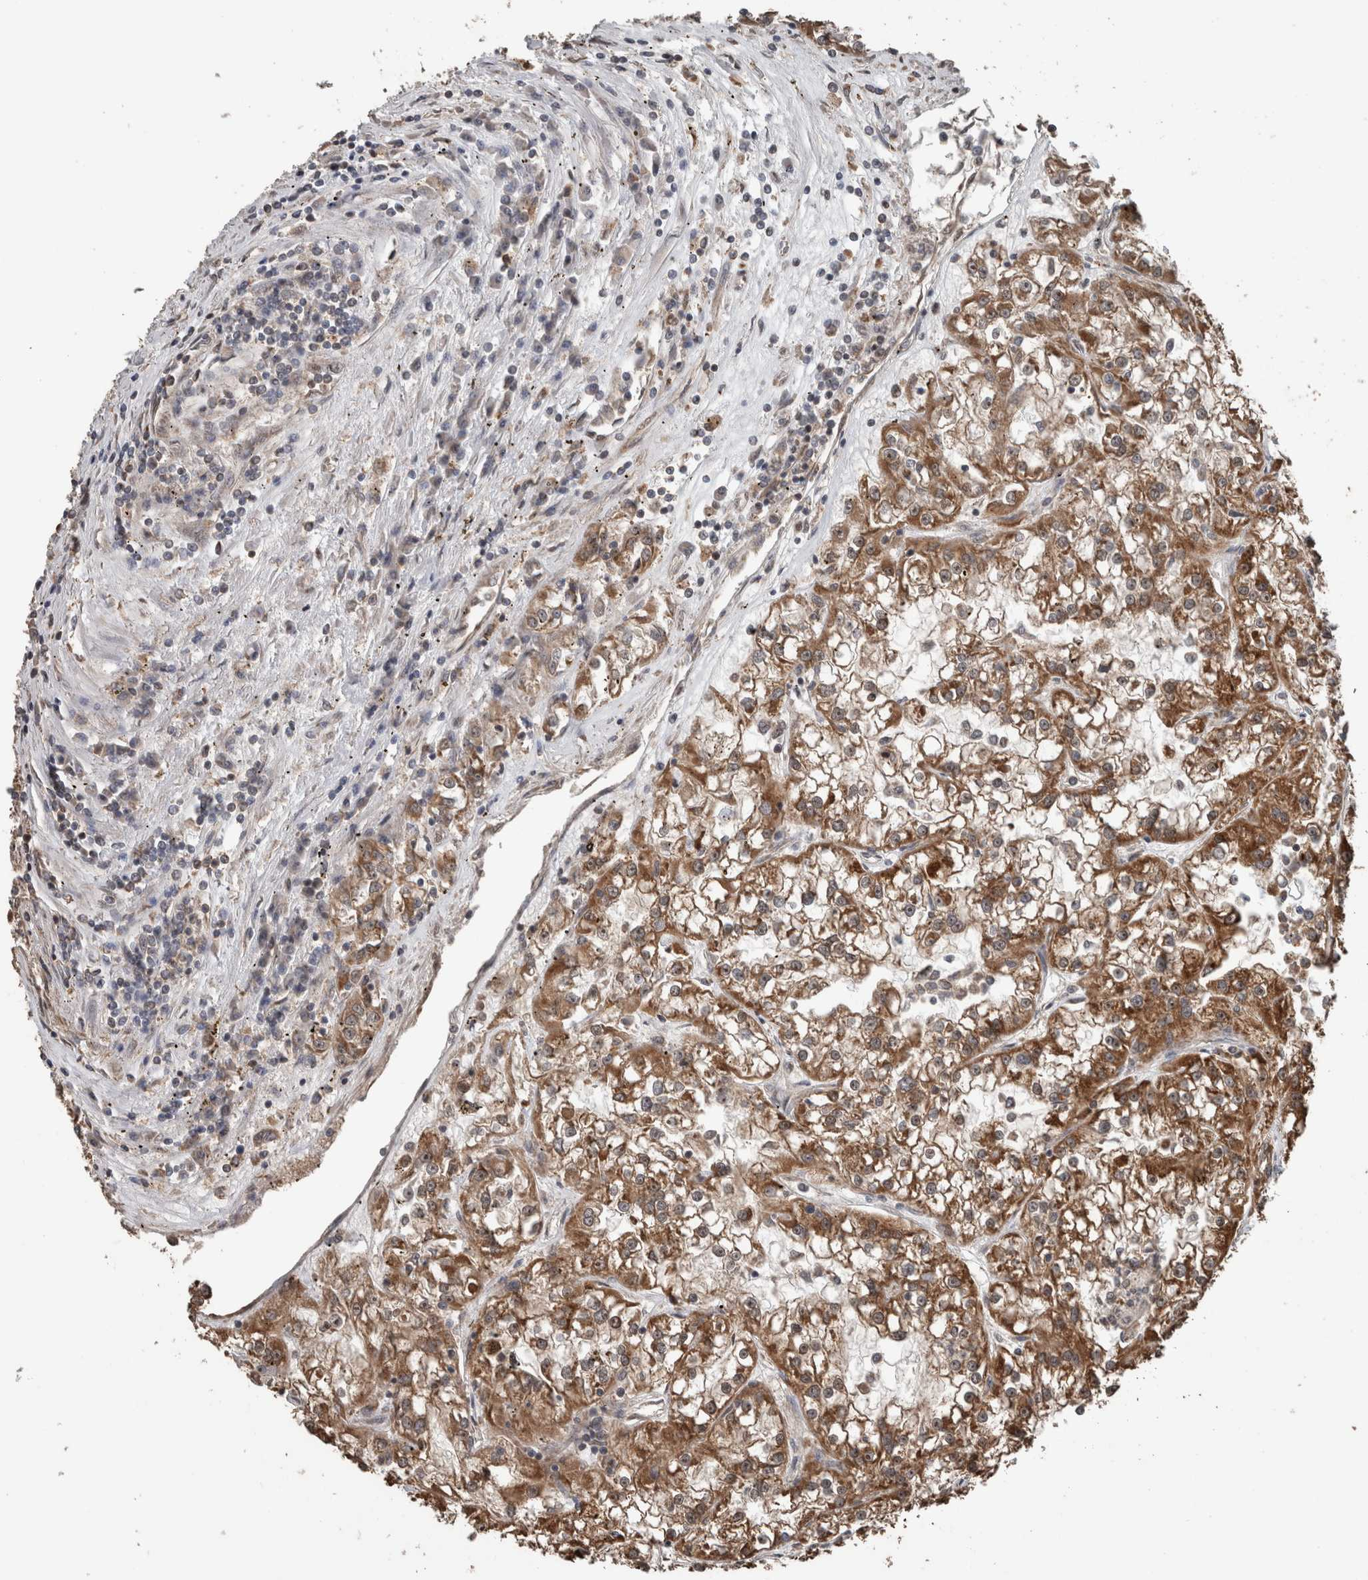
{"staining": {"intensity": "moderate", "quantity": ">75%", "location": "cytoplasmic/membranous"}, "tissue": "renal cancer", "cell_type": "Tumor cells", "image_type": "cancer", "snomed": [{"axis": "morphology", "description": "Adenocarcinoma, NOS"}, {"axis": "topography", "description": "Kidney"}], "caption": "Tumor cells reveal medium levels of moderate cytoplasmic/membranous positivity in approximately >75% of cells in human renal adenocarcinoma.", "gene": "RIOK3", "patient": {"sex": "female", "age": 52}}